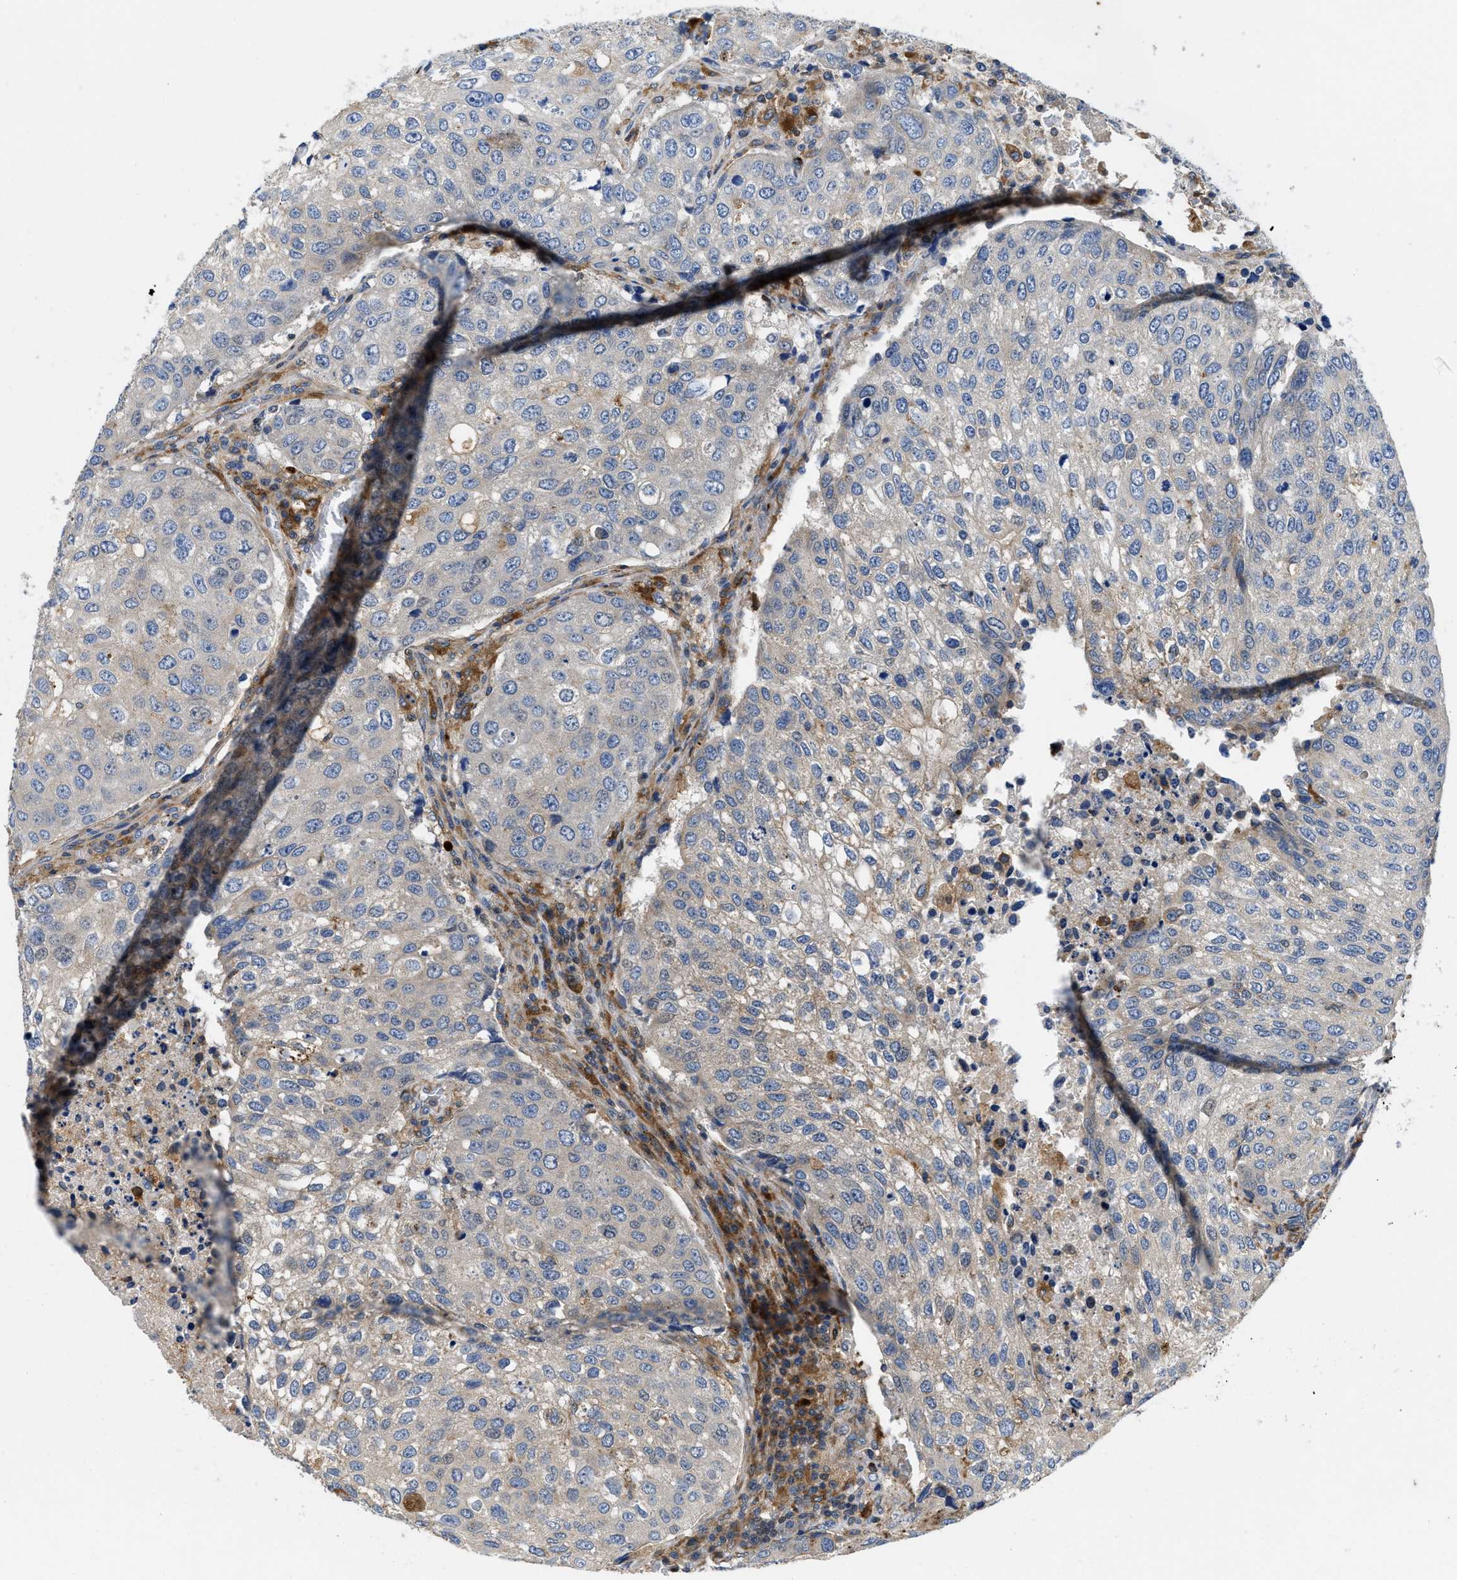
{"staining": {"intensity": "weak", "quantity": "25%-75%", "location": "cytoplasmic/membranous"}, "tissue": "urothelial cancer", "cell_type": "Tumor cells", "image_type": "cancer", "snomed": [{"axis": "morphology", "description": "Urothelial carcinoma, High grade"}, {"axis": "topography", "description": "Lymph node"}, {"axis": "topography", "description": "Urinary bladder"}], "caption": "The image shows a brown stain indicating the presence of a protein in the cytoplasmic/membranous of tumor cells in urothelial cancer.", "gene": "ENPP4", "patient": {"sex": "male", "age": 51}}